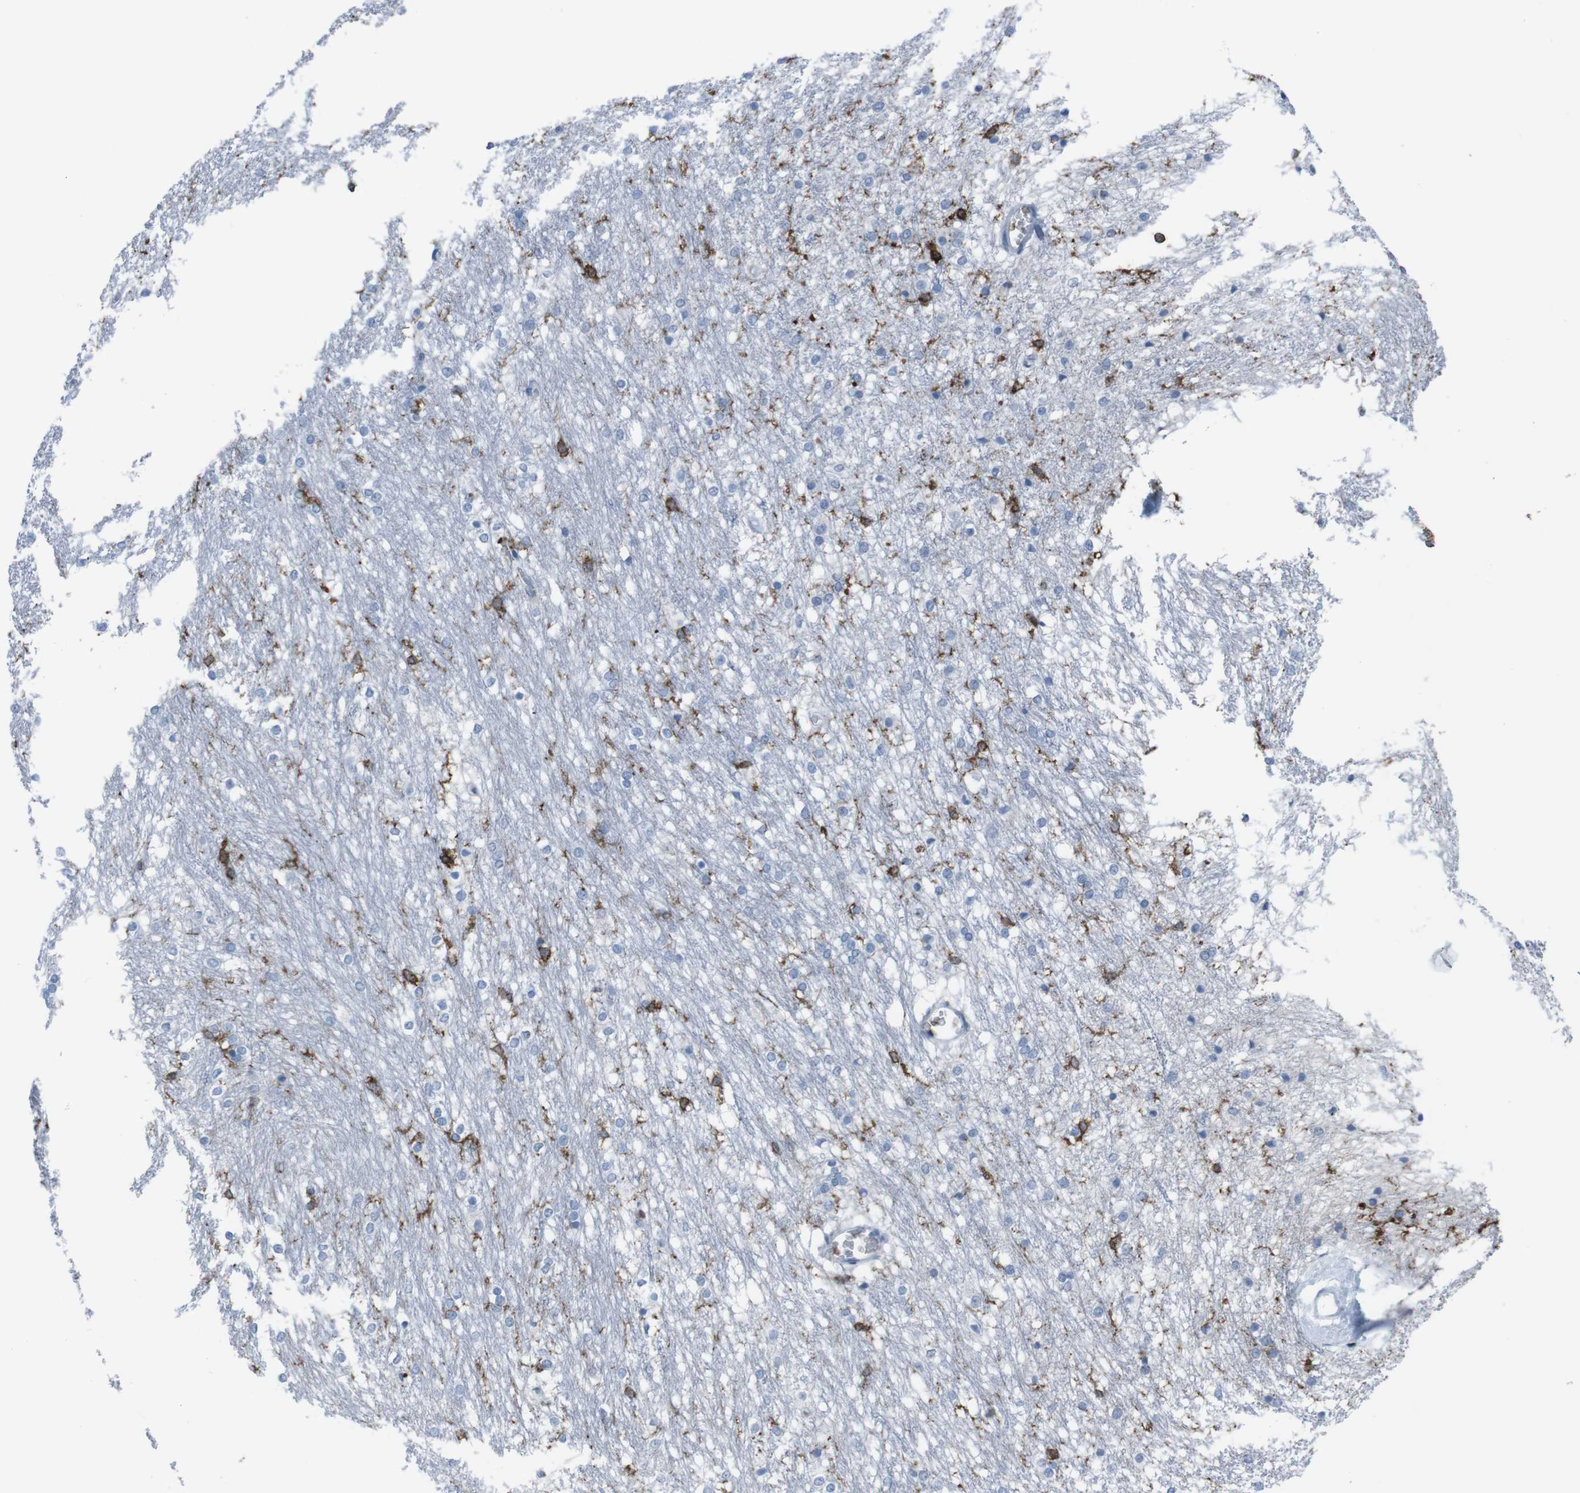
{"staining": {"intensity": "moderate", "quantity": "<25%", "location": "cytoplasmic/membranous"}, "tissue": "caudate", "cell_type": "Glial cells", "image_type": "normal", "snomed": [{"axis": "morphology", "description": "Normal tissue, NOS"}, {"axis": "topography", "description": "Lateral ventricle wall"}], "caption": "Protein staining by immunohistochemistry shows moderate cytoplasmic/membranous expression in approximately <25% of glial cells in normal caudate.", "gene": "ST6GAL1", "patient": {"sex": "female", "age": 19}}